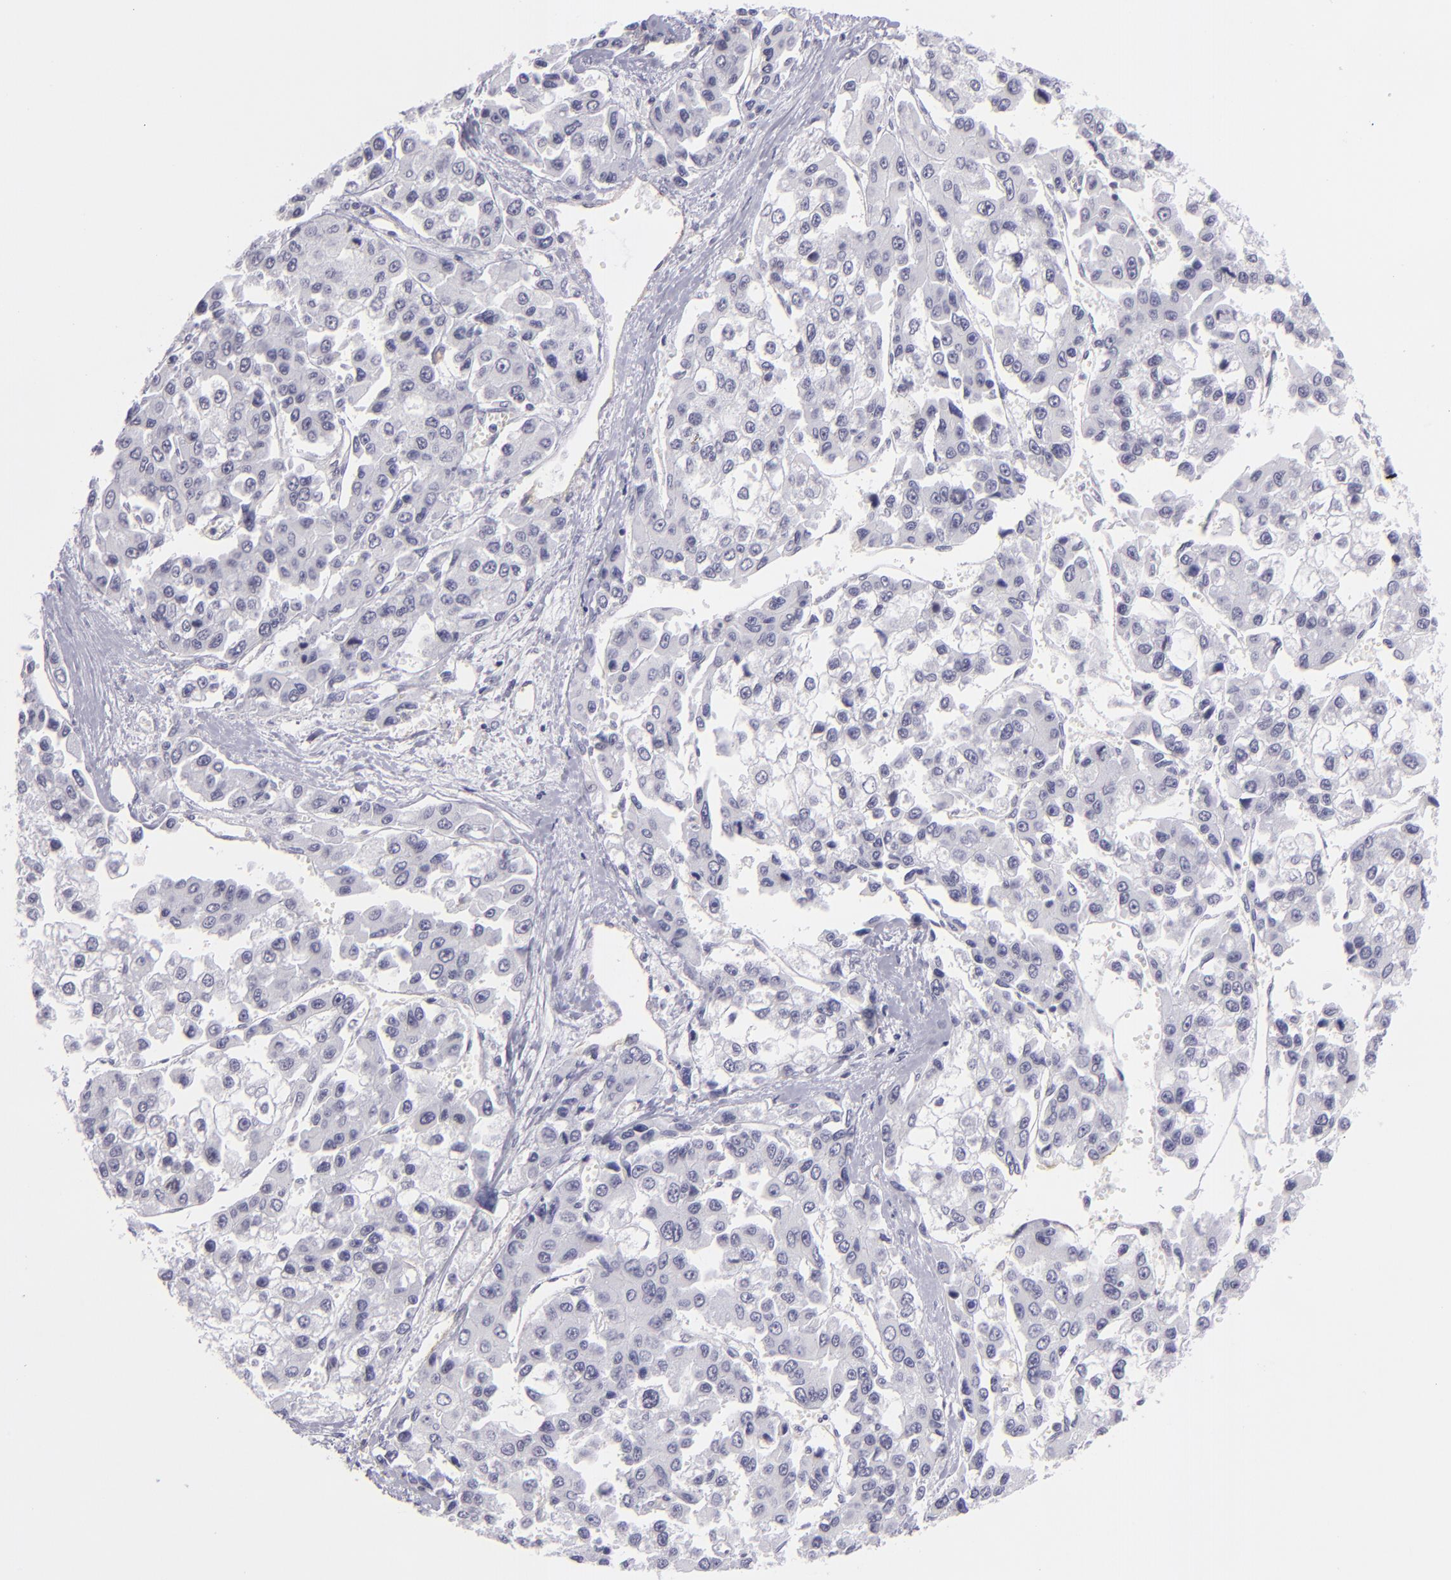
{"staining": {"intensity": "negative", "quantity": "none", "location": "none"}, "tissue": "liver cancer", "cell_type": "Tumor cells", "image_type": "cancer", "snomed": [{"axis": "morphology", "description": "Carcinoma, Hepatocellular, NOS"}, {"axis": "topography", "description": "Liver"}], "caption": "A micrograph of liver cancer stained for a protein reveals no brown staining in tumor cells.", "gene": "THBD", "patient": {"sex": "female", "age": 66}}